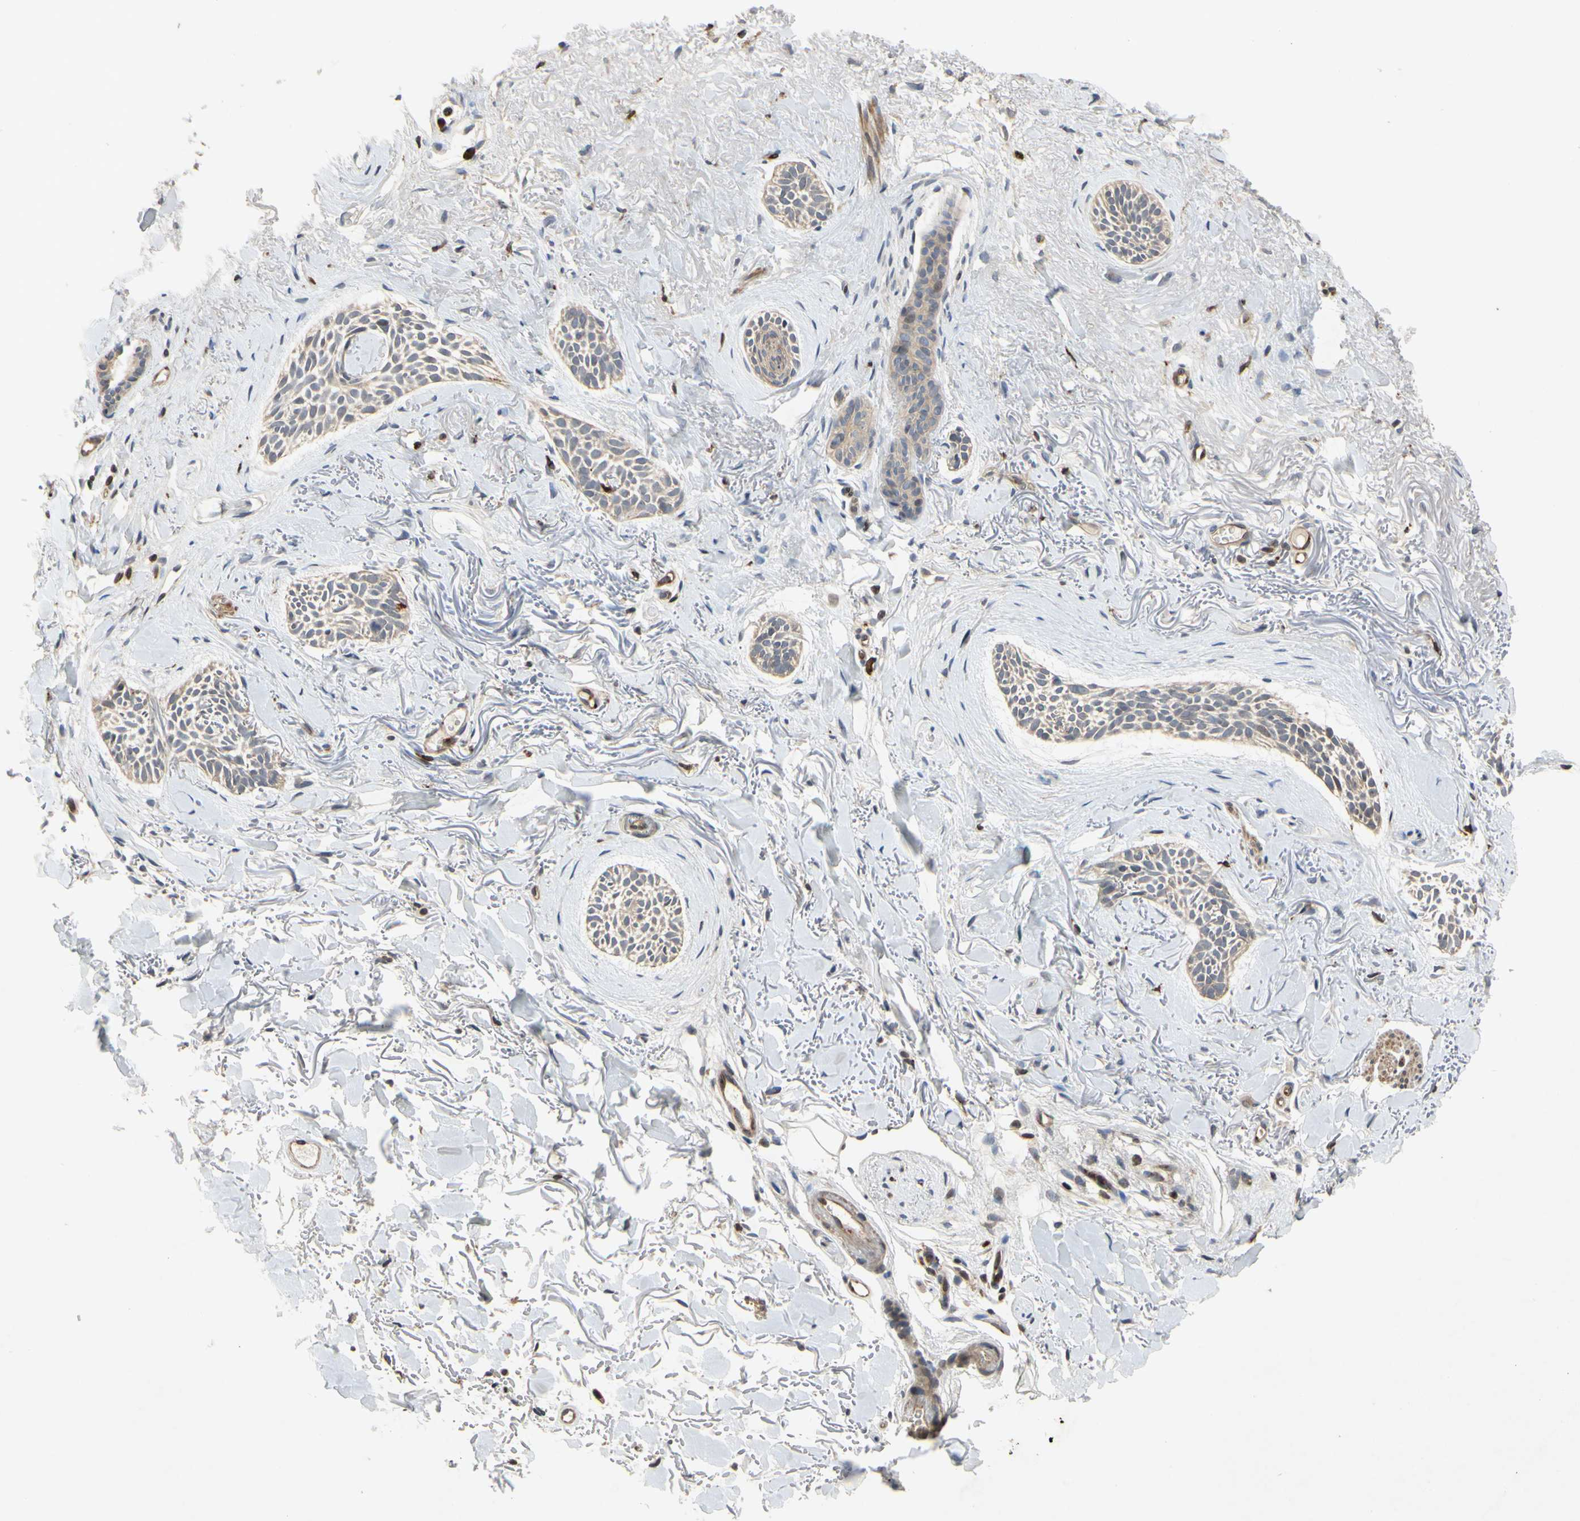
{"staining": {"intensity": "negative", "quantity": "none", "location": "none"}, "tissue": "skin cancer", "cell_type": "Tumor cells", "image_type": "cancer", "snomed": [{"axis": "morphology", "description": "Normal tissue, NOS"}, {"axis": "morphology", "description": "Basal cell carcinoma"}, {"axis": "topography", "description": "Skin"}], "caption": "Human skin basal cell carcinoma stained for a protein using immunohistochemistry displays no expression in tumor cells.", "gene": "PLXNA2", "patient": {"sex": "female", "age": 84}}